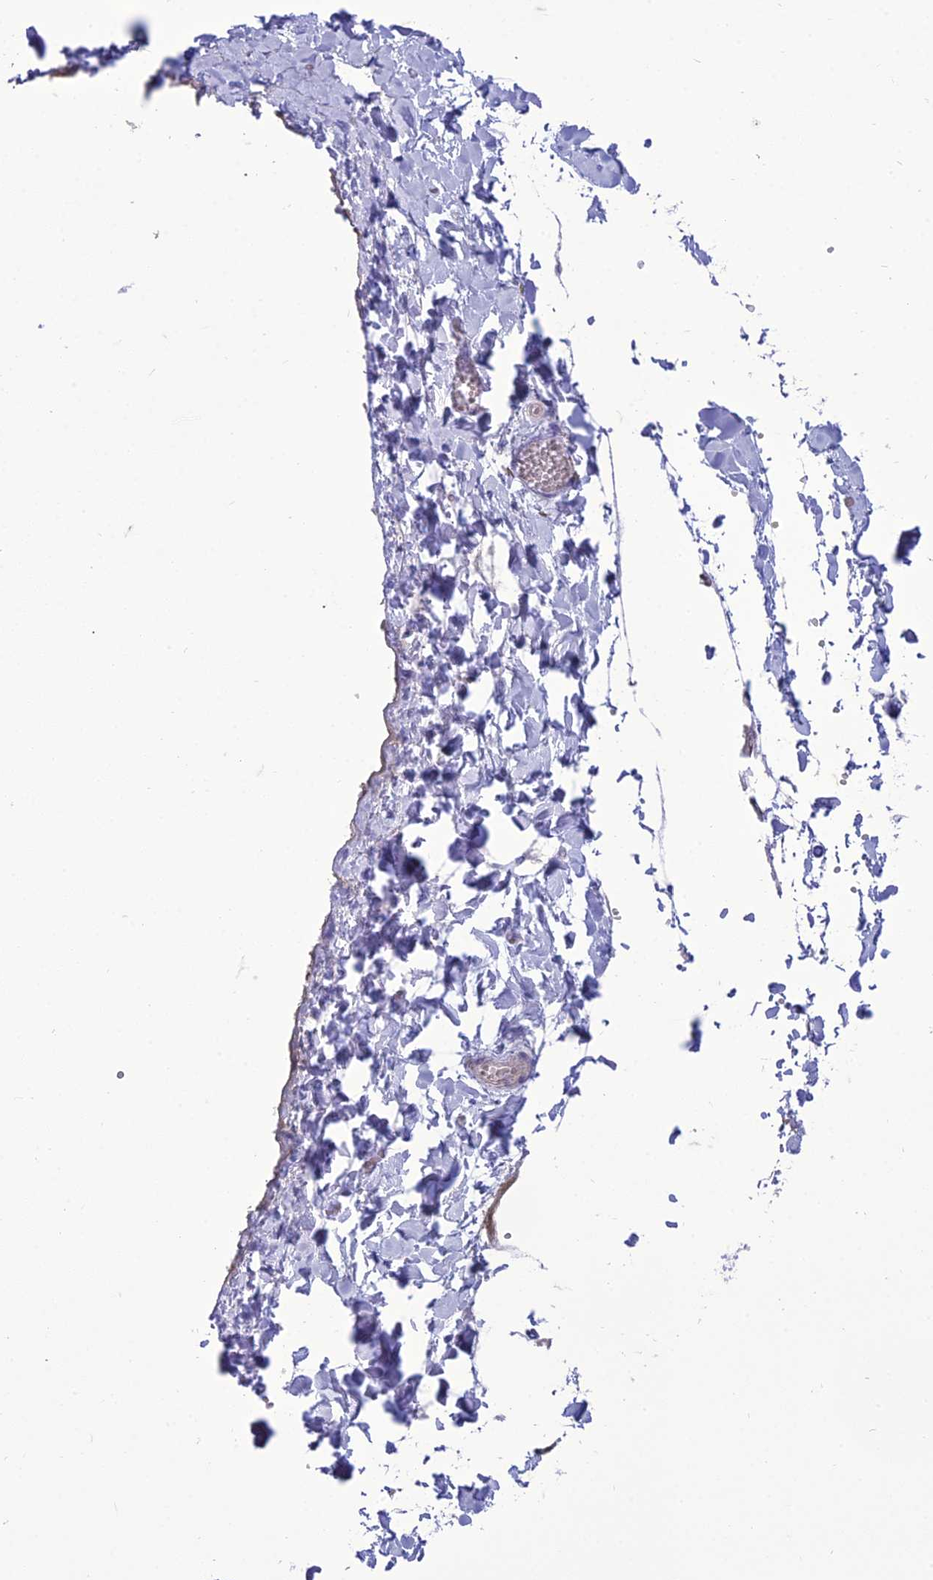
{"staining": {"intensity": "negative", "quantity": "none", "location": "none"}, "tissue": "adipose tissue", "cell_type": "Adipocytes", "image_type": "normal", "snomed": [{"axis": "morphology", "description": "Normal tissue, NOS"}, {"axis": "topography", "description": "Gallbladder"}, {"axis": "topography", "description": "Peripheral nerve tissue"}], "caption": "A high-resolution image shows immunohistochemistry staining of unremarkable adipose tissue, which exhibits no significant staining in adipocytes. The staining is performed using DAB (3,3'-diaminobenzidine) brown chromogen with nuclei counter-stained in using hematoxylin.", "gene": "ANKS4B", "patient": {"sex": "male", "age": 38}}